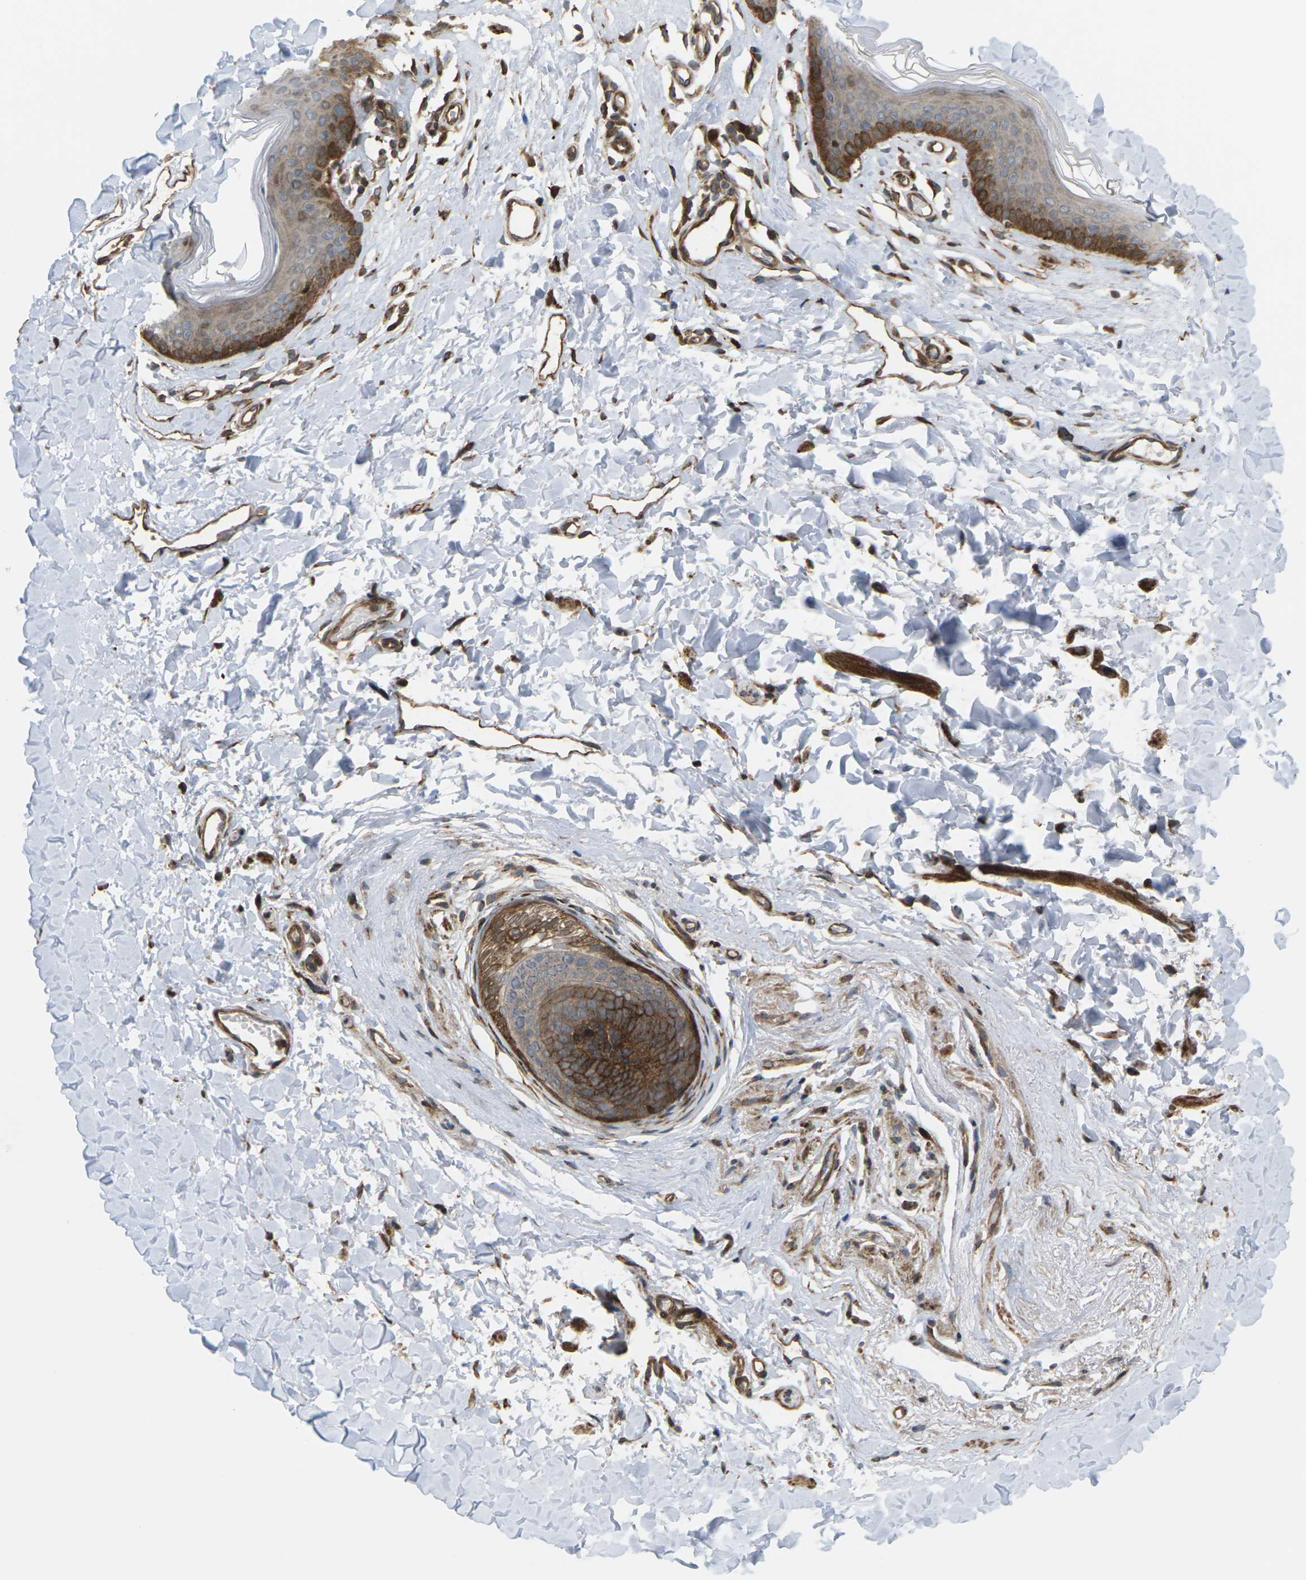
{"staining": {"intensity": "moderate", "quantity": "25%-75%", "location": "cytoplasmic/membranous"}, "tissue": "skin", "cell_type": "Epidermal cells", "image_type": "normal", "snomed": [{"axis": "morphology", "description": "Normal tissue, NOS"}, {"axis": "morphology", "description": "Inflammation, NOS"}, {"axis": "topography", "description": "Vulva"}], "caption": "Immunohistochemistry micrograph of unremarkable skin: human skin stained using immunohistochemistry (IHC) exhibits medium levels of moderate protein expression localized specifically in the cytoplasmic/membranous of epidermal cells, appearing as a cytoplasmic/membranous brown color.", "gene": "ROBO1", "patient": {"sex": "female", "age": 84}}